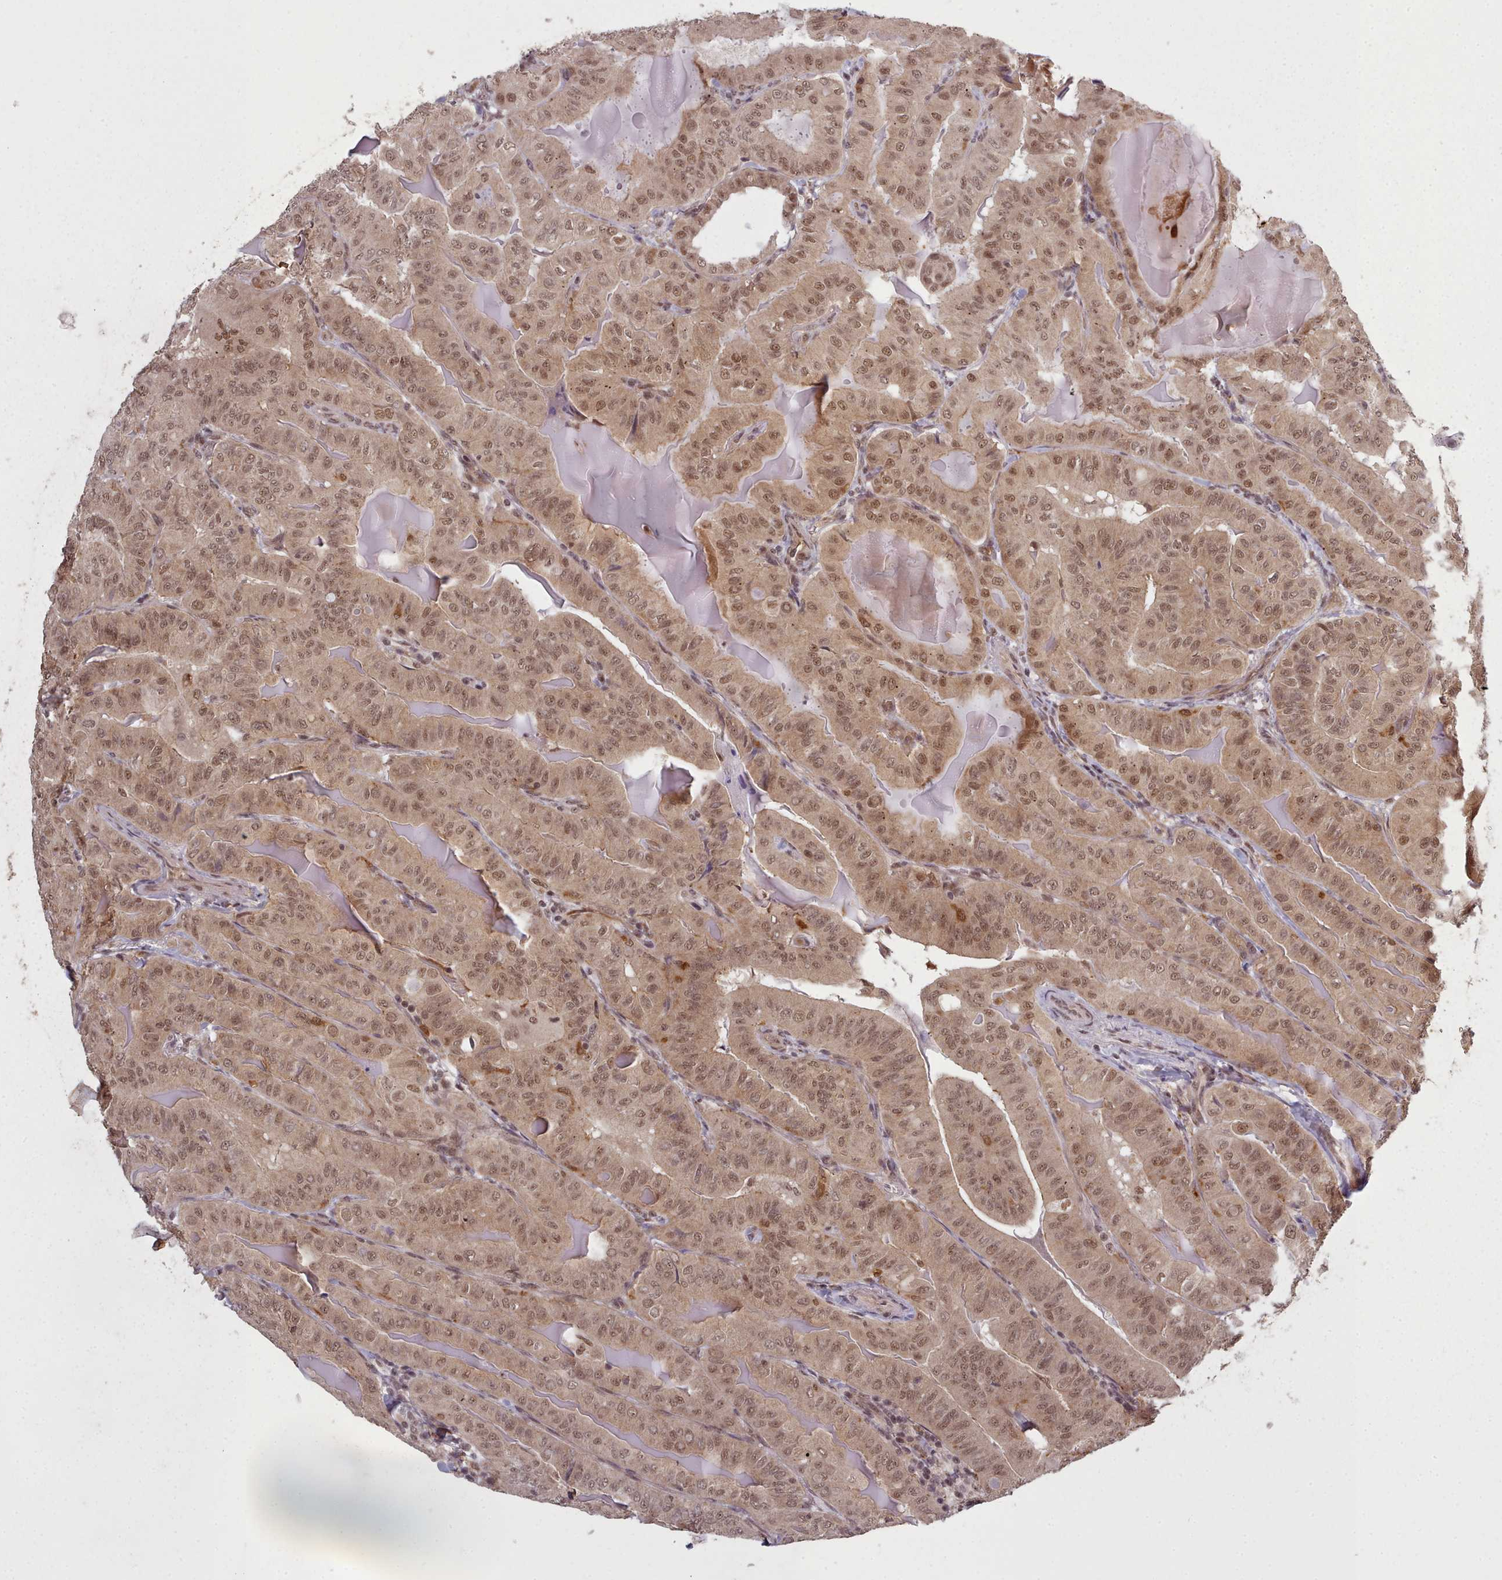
{"staining": {"intensity": "moderate", "quantity": ">75%", "location": "cytoplasmic/membranous,nuclear"}, "tissue": "thyroid cancer", "cell_type": "Tumor cells", "image_type": "cancer", "snomed": [{"axis": "morphology", "description": "Papillary adenocarcinoma, NOS"}, {"axis": "topography", "description": "Thyroid gland"}], "caption": "A brown stain highlights moderate cytoplasmic/membranous and nuclear staining of a protein in human thyroid cancer tumor cells. Nuclei are stained in blue.", "gene": "DHX8", "patient": {"sex": "female", "age": 68}}